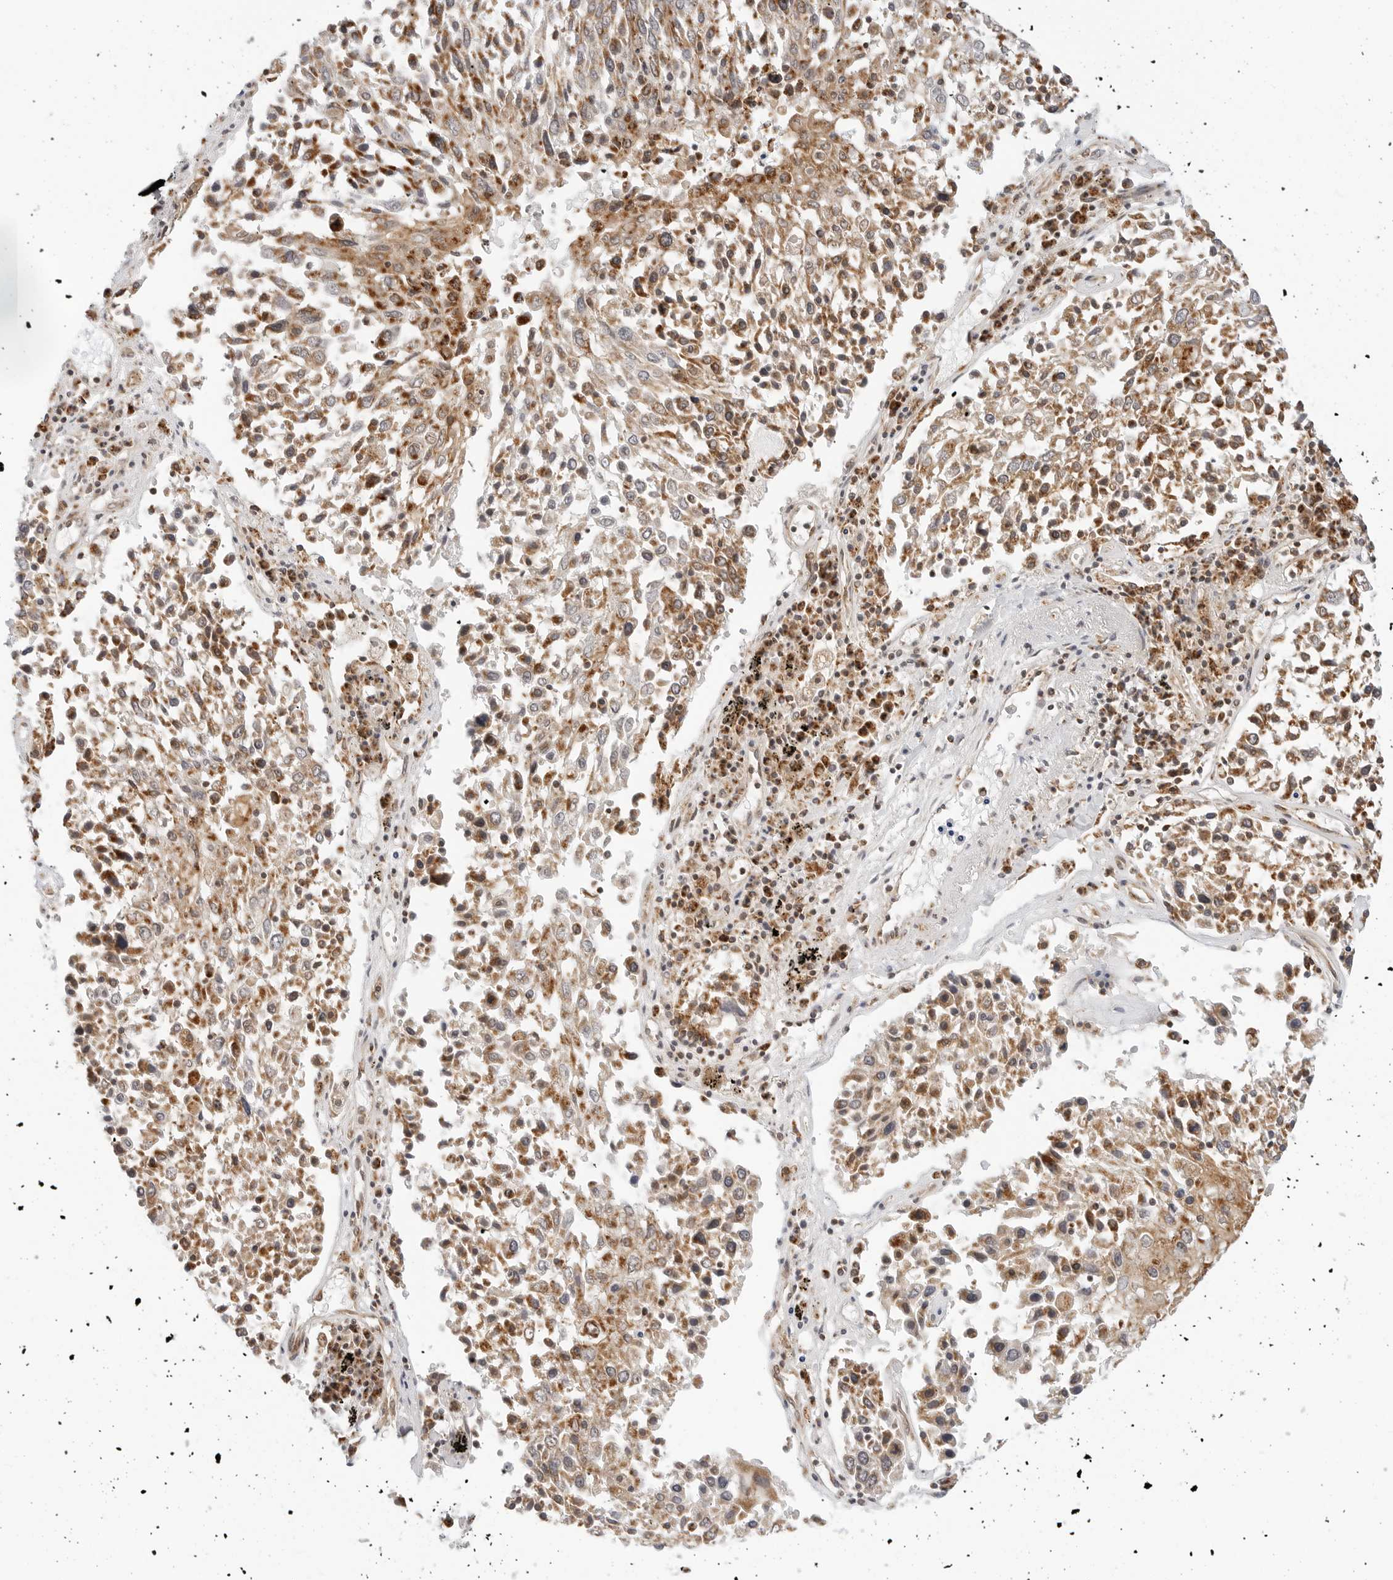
{"staining": {"intensity": "moderate", "quantity": ">75%", "location": "cytoplasmic/membranous"}, "tissue": "lung cancer", "cell_type": "Tumor cells", "image_type": "cancer", "snomed": [{"axis": "morphology", "description": "Squamous cell carcinoma, NOS"}, {"axis": "topography", "description": "Lung"}], "caption": "Tumor cells reveal medium levels of moderate cytoplasmic/membranous positivity in approximately >75% of cells in lung cancer.", "gene": "POLR3GL", "patient": {"sex": "male", "age": 65}}